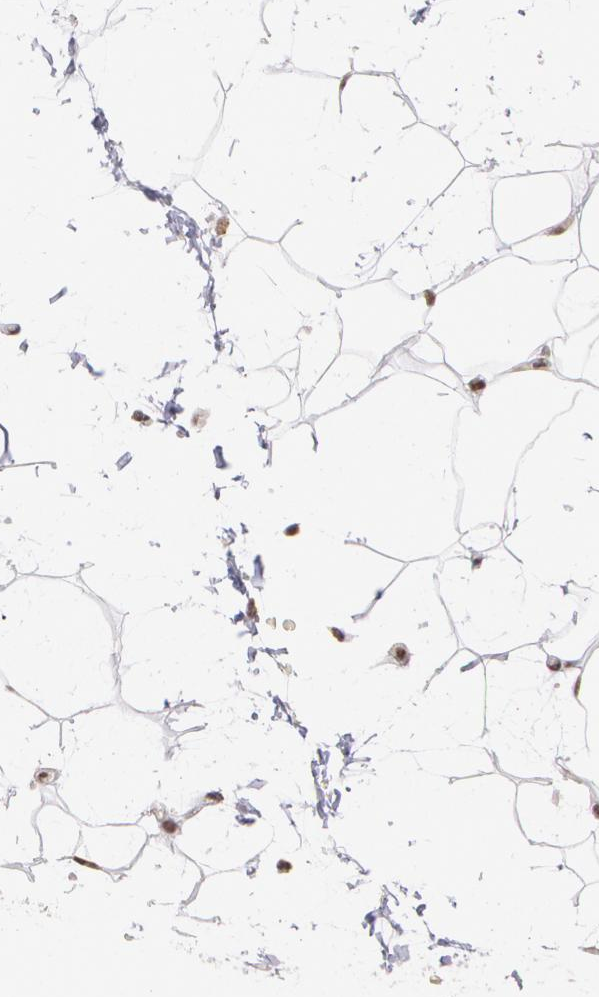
{"staining": {"intensity": "moderate", "quantity": ">75%", "location": "nuclear"}, "tissue": "adipose tissue", "cell_type": "Adipocytes", "image_type": "normal", "snomed": [{"axis": "morphology", "description": "Normal tissue, NOS"}, {"axis": "topography", "description": "Soft tissue"}], "caption": "Protein analysis of unremarkable adipose tissue shows moderate nuclear staining in about >75% of adipocytes. (DAB (3,3'-diaminobenzidine) IHC with brightfield microscopy, high magnification).", "gene": "C6orf15", "patient": {"sex": "male", "age": 72}}